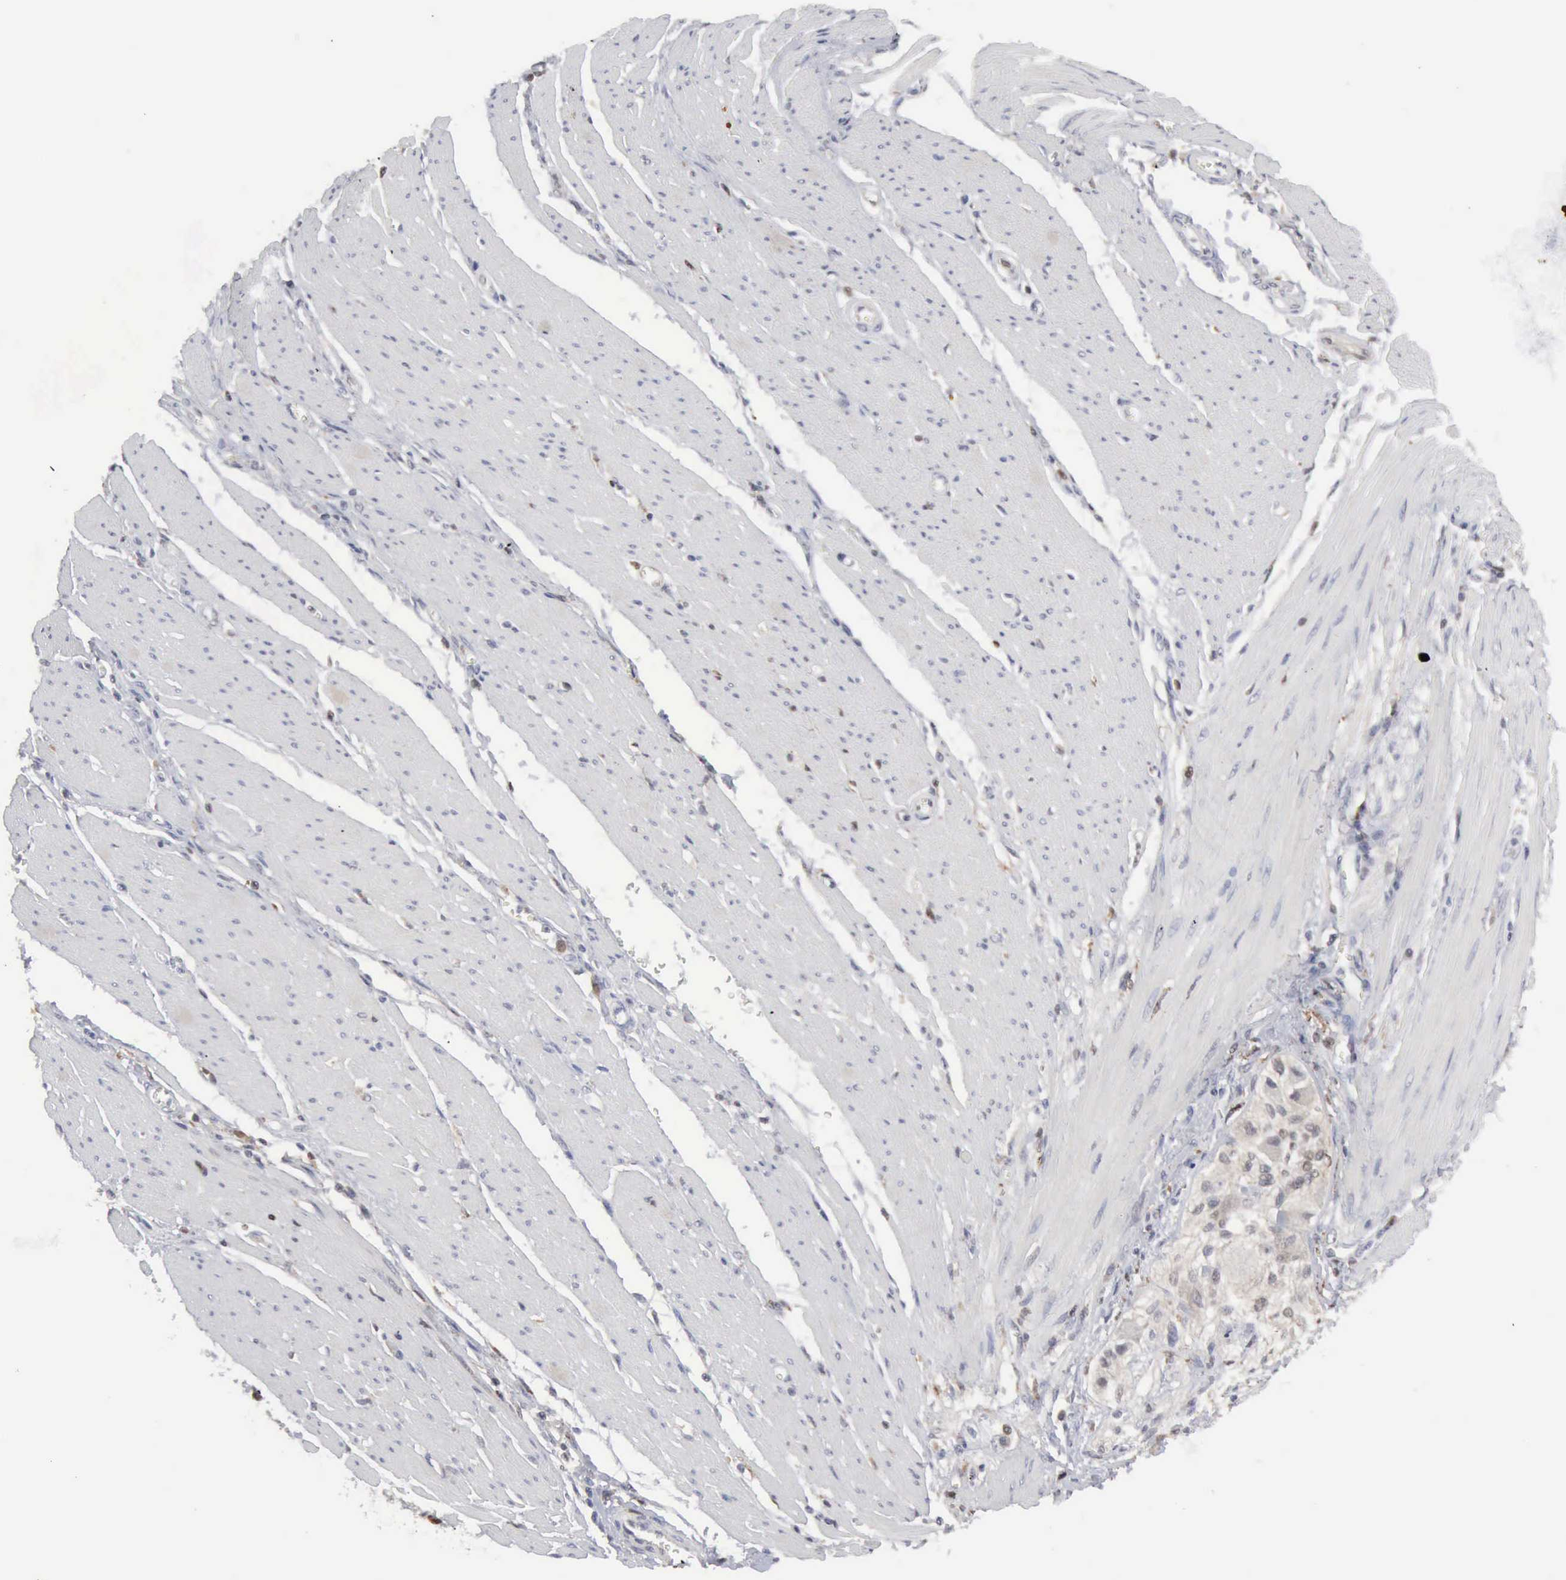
{"staining": {"intensity": "weak", "quantity": "<25%", "location": "cytoplasmic/membranous,nuclear"}, "tissue": "pancreatic cancer", "cell_type": "Tumor cells", "image_type": "cancer", "snomed": [{"axis": "morphology", "description": "Adenocarcinoma, NOS"}, {"axis": "topography", "description": "Pancreas"}], "caption": "The image displays no staining of tumor cells in pancreatic cancer.", "gene": "STAT1", "patient": {"sex": "female", "age": 70}}